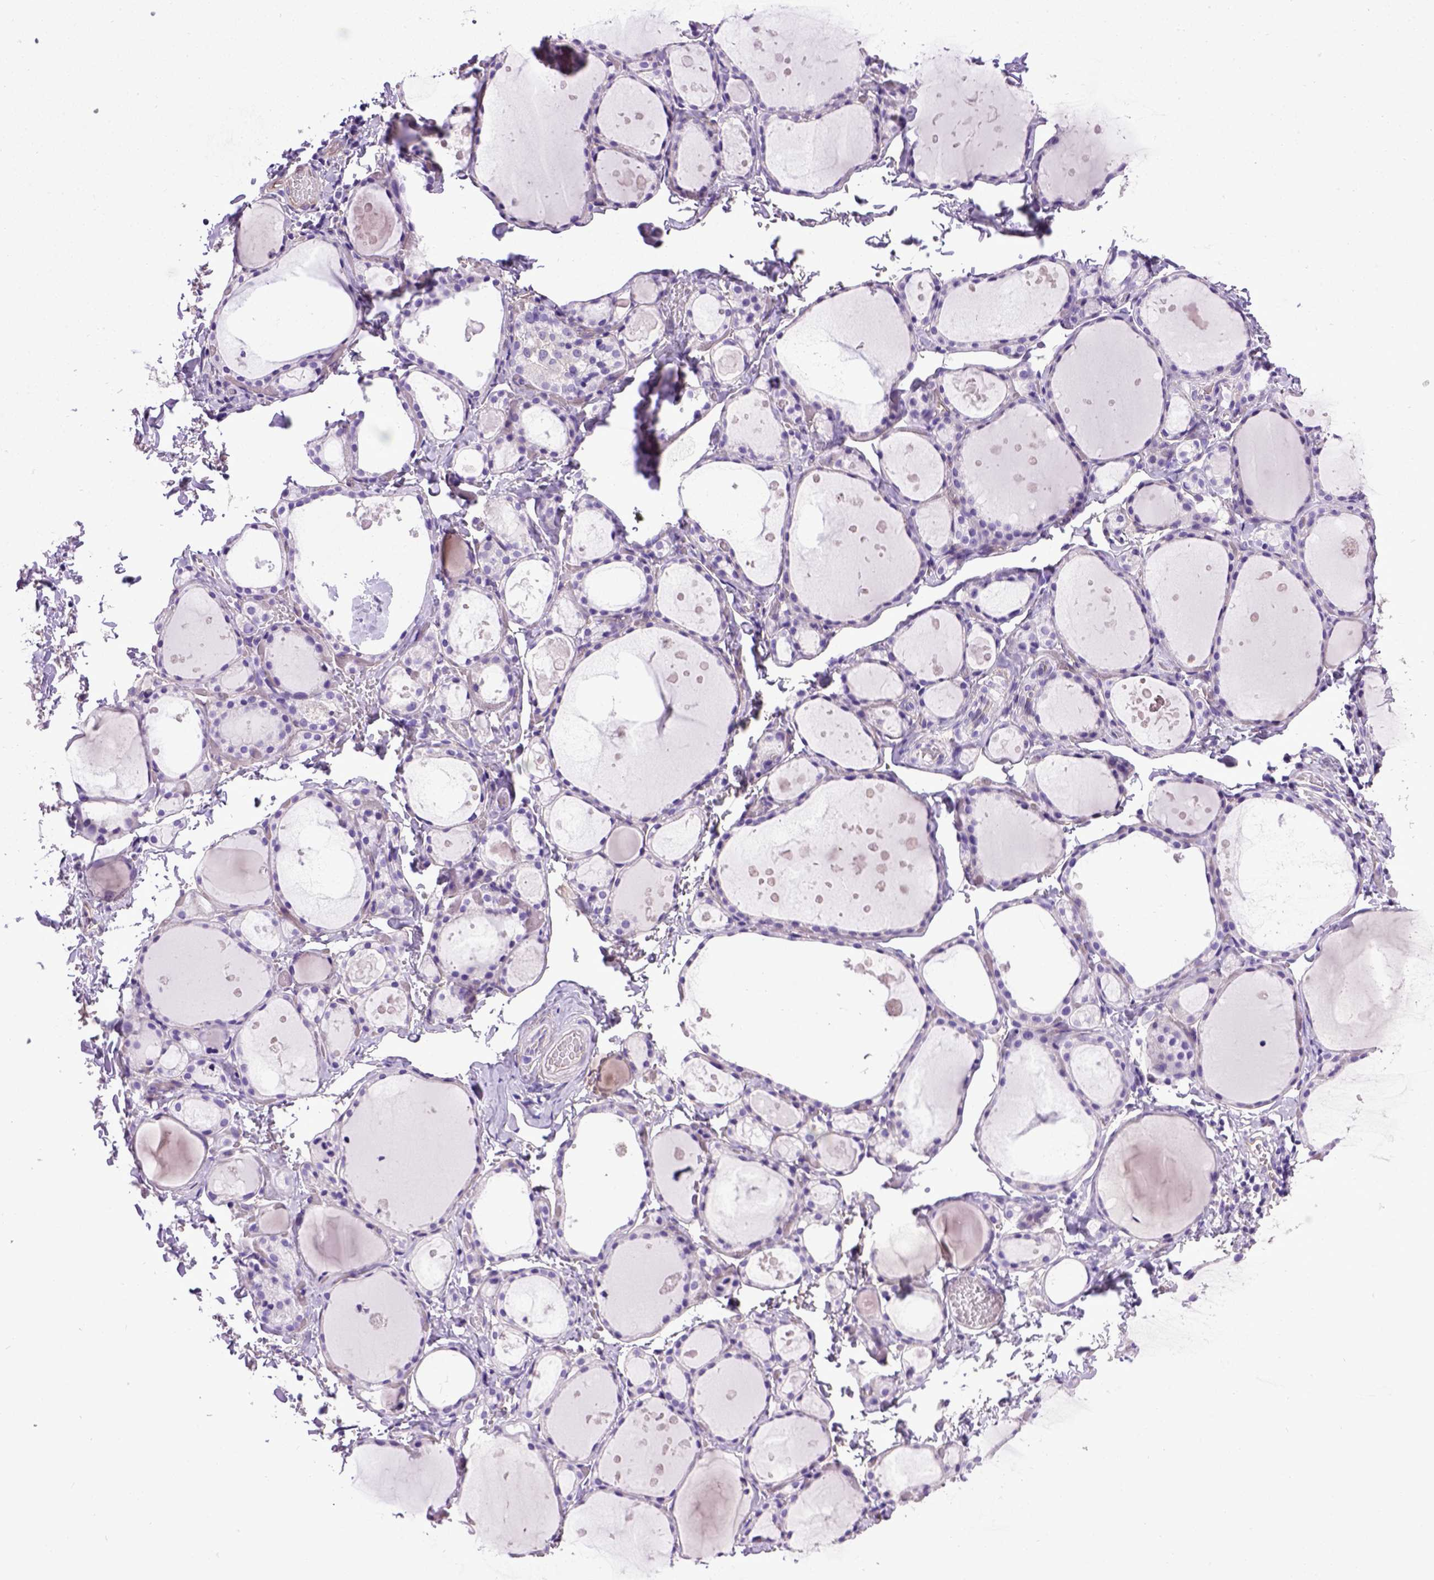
{"staining": {"intensity": "negative", "quantity": "none", "location": "none"}, "tissue": "thyroid gland", "cell_type": "Glandular cells", "image_type": "normal", "snomed": [{"axis": "morphology", "description": "Normal tissue, NOS"}, {"axis": "topography", "description": "Thyroid gland"}], "caption": "High power microscopy histopathology image of an IHC photomicrograph of benign thyroid gland, revealing no significant positivity in glandular cells. (IHC, brightfield microscopy, high magnification).", "gene": "ENG", "patient": {"sex": "male", "age": 68}}